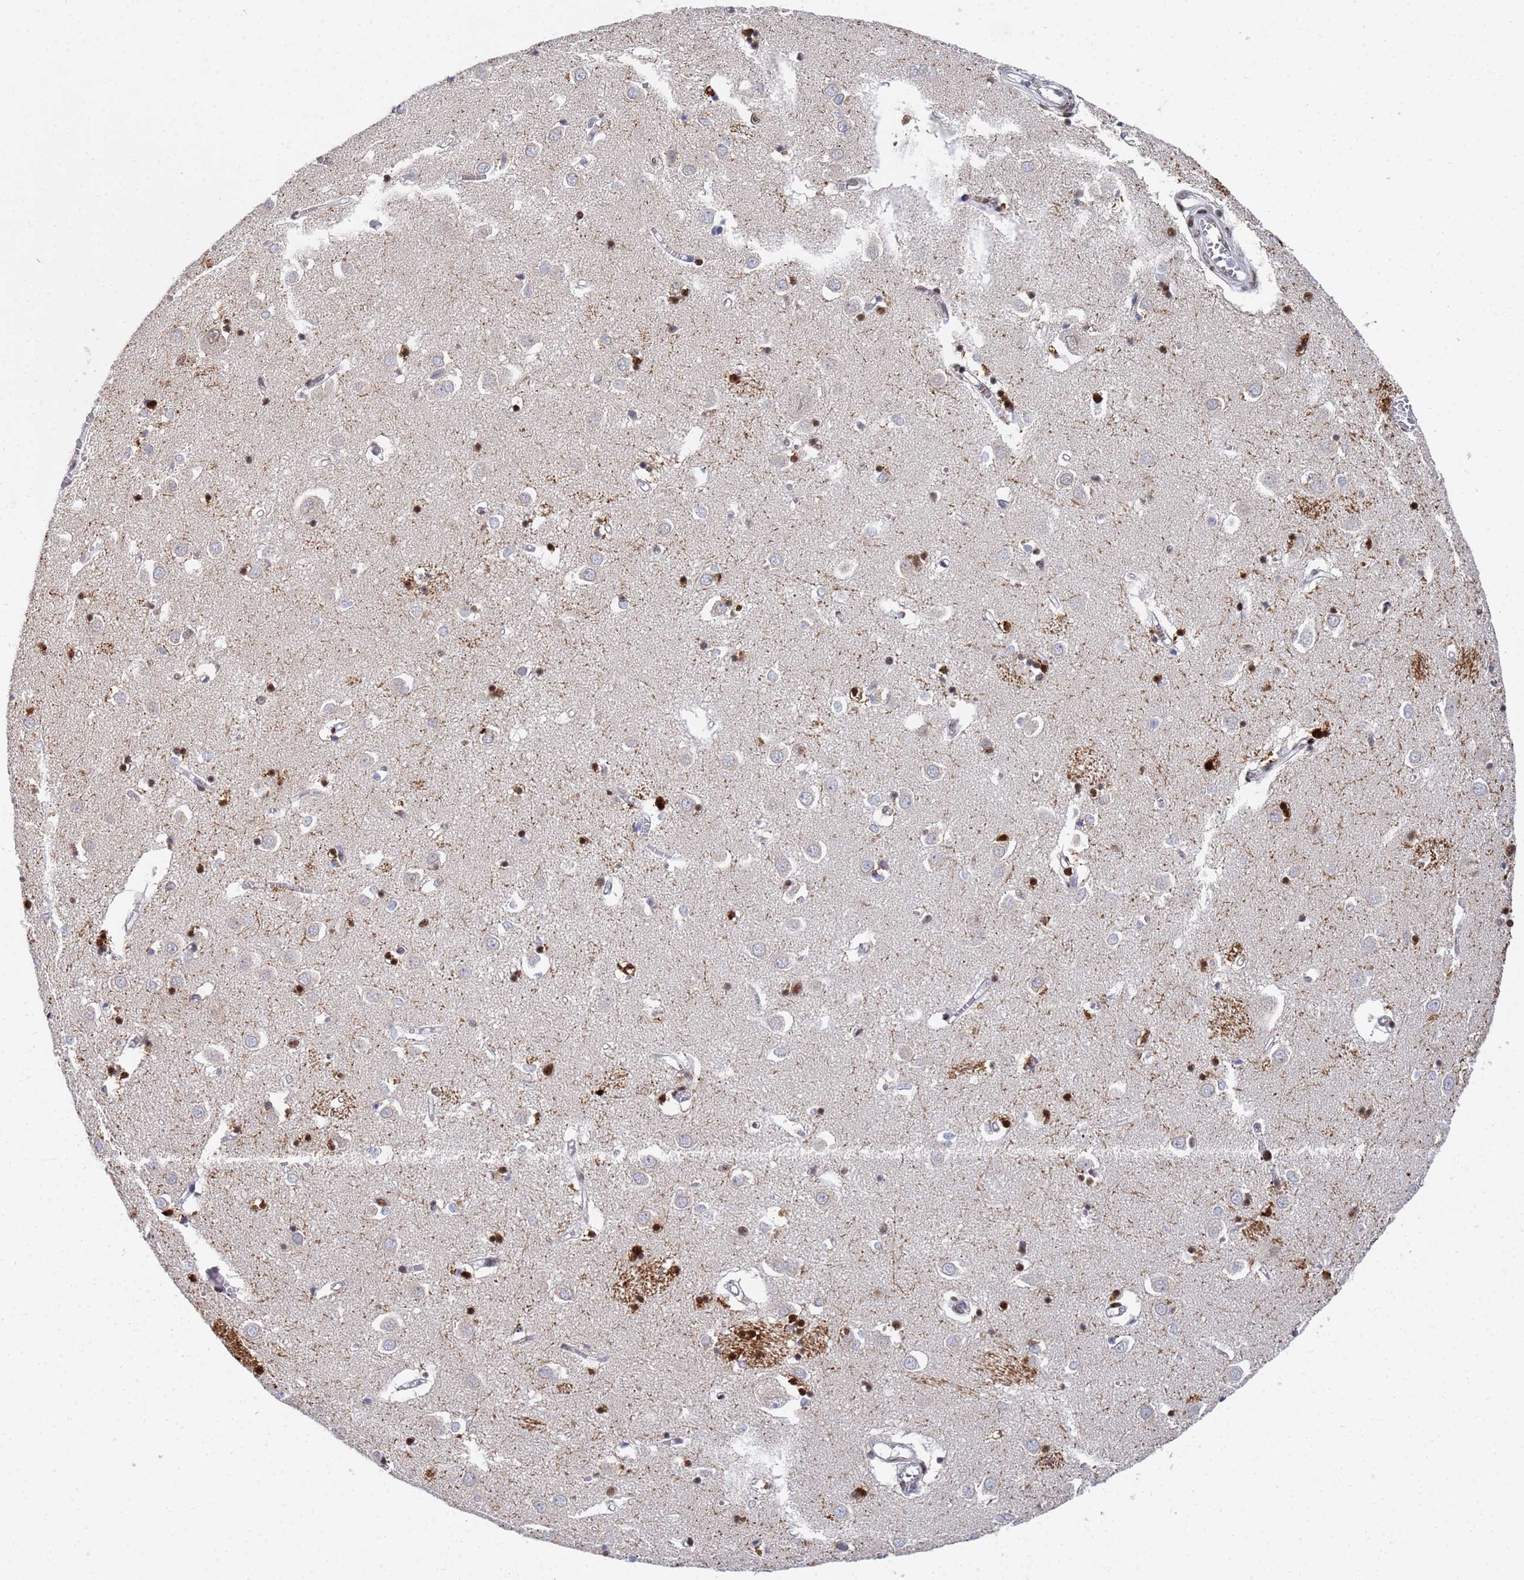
{"staining": {"intensity": "strong", "quantity": "25%-75%", "location": "nuclear"}, "tissue": "caudate", "cell_type": "Glial cells", "image_type": "normal", "snomed": [{"axis": "morphology", "description": "Normal tissue, NOS"}, {"axis": "topography", "description": "Lateral ventricle wall"}], "caption": "Unremarkable caudate was stained to show a protein in brown. There is high levels of strong nuclear positivity in about 25%-75% of glial cells.", "gene": "AP5Z1", "patient": {"sex": "male", "age": 70}}